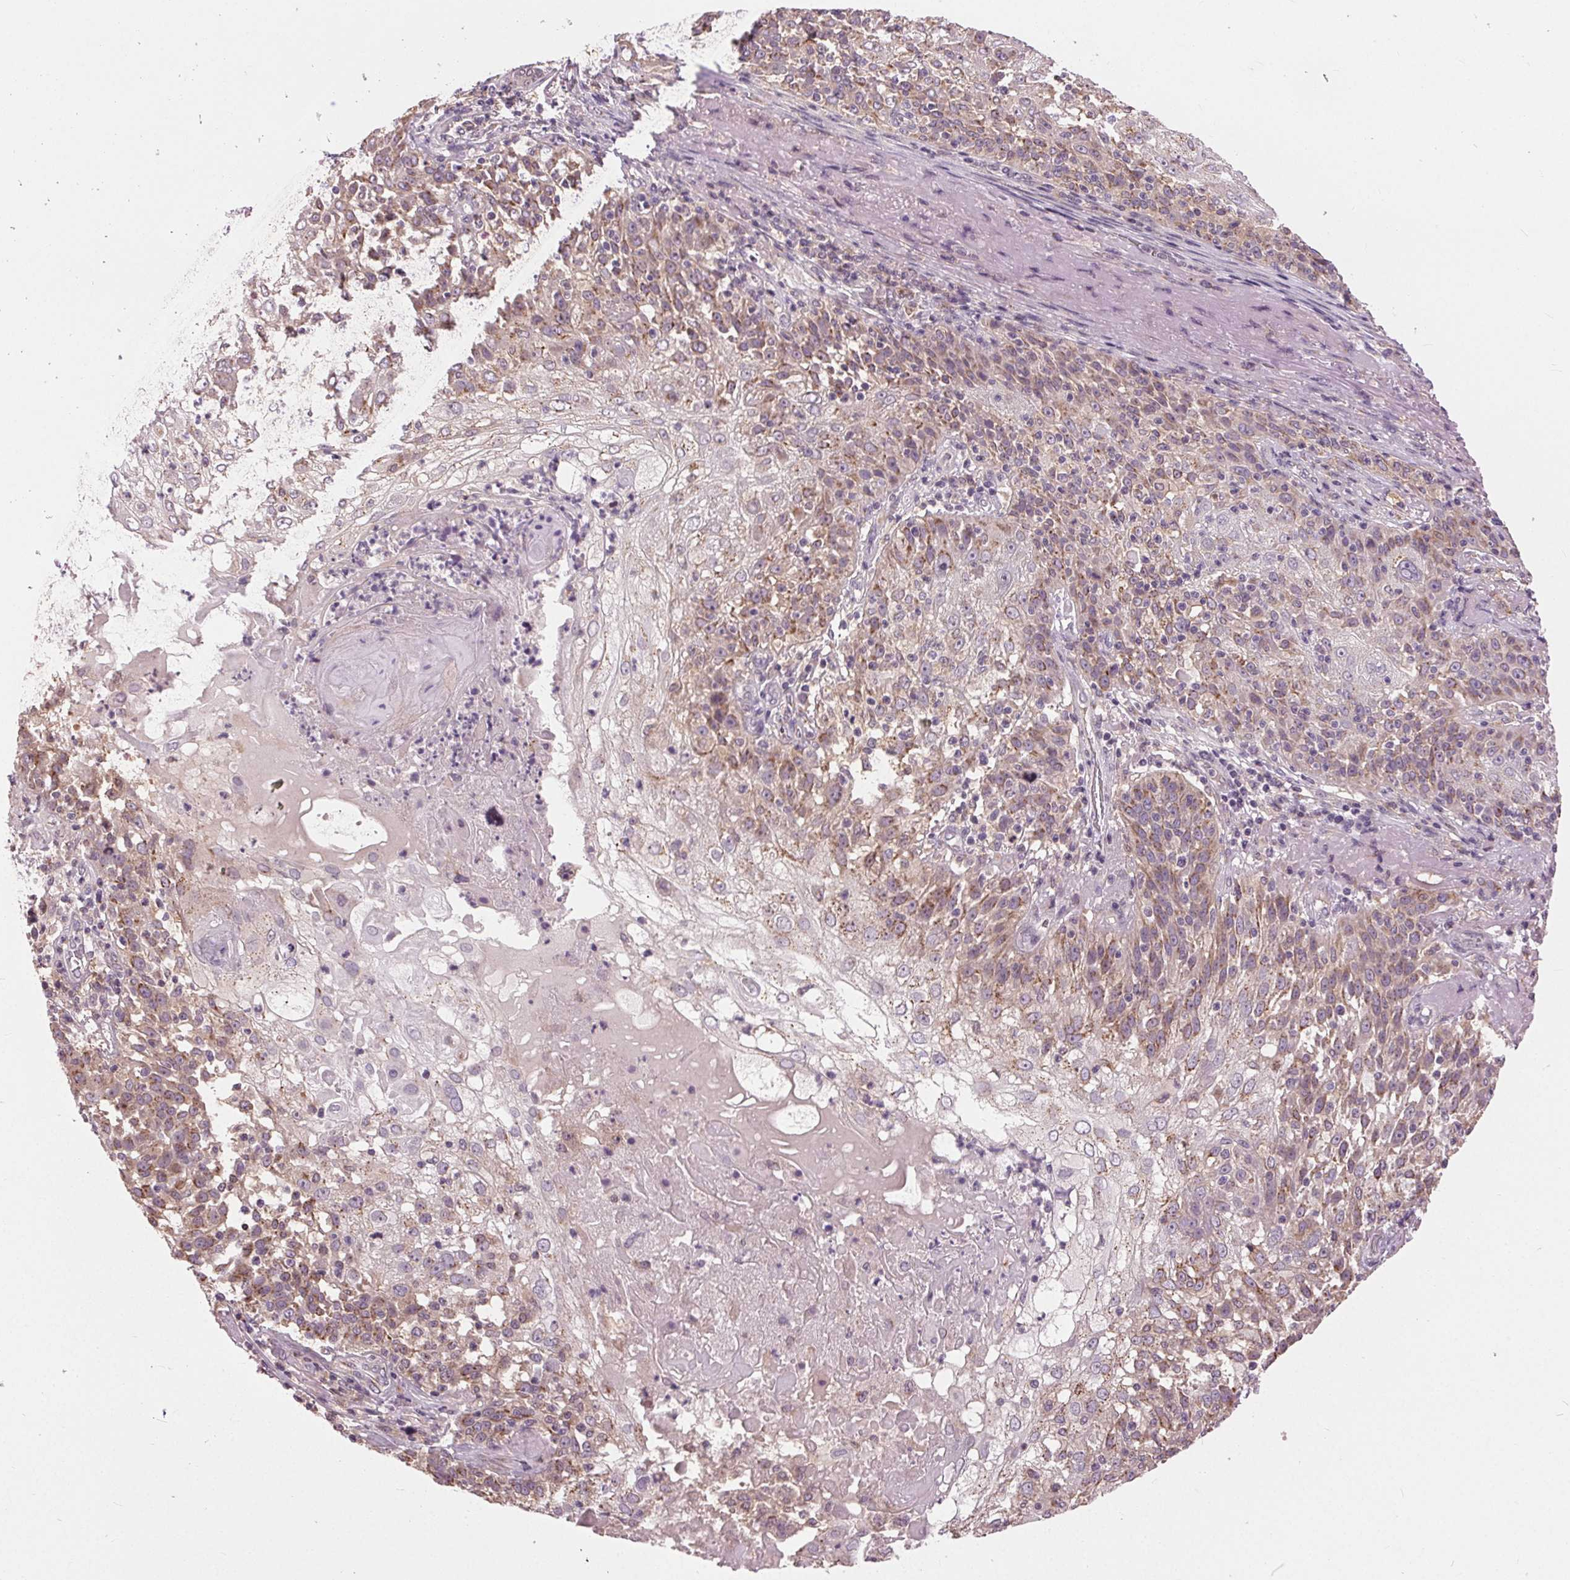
{"staining": {"intensity": "weak", "quantity": ">75%", "location": "cytoplasmic/membranous"}, "tissue": "skin cancer", "cell_type": "Tumor cells", "image_type": "cancer", "snomed": [{"axis": "morphology", "description": "Normal tissue, NOS"}, {"axis": "morphology", "description": "Squamous cell carcinoma, NOS"}, {"axis": "topography", "description": "Skin"}], "caption": "This is a histology image of immunohistochemistry staining of skin squamous cell carcinoma, which shows weak positivity in the cytoplasmic/membranous of tumor cells.", "gene": "BSDC1", "patient": {"sex": "female", "age": 83}}